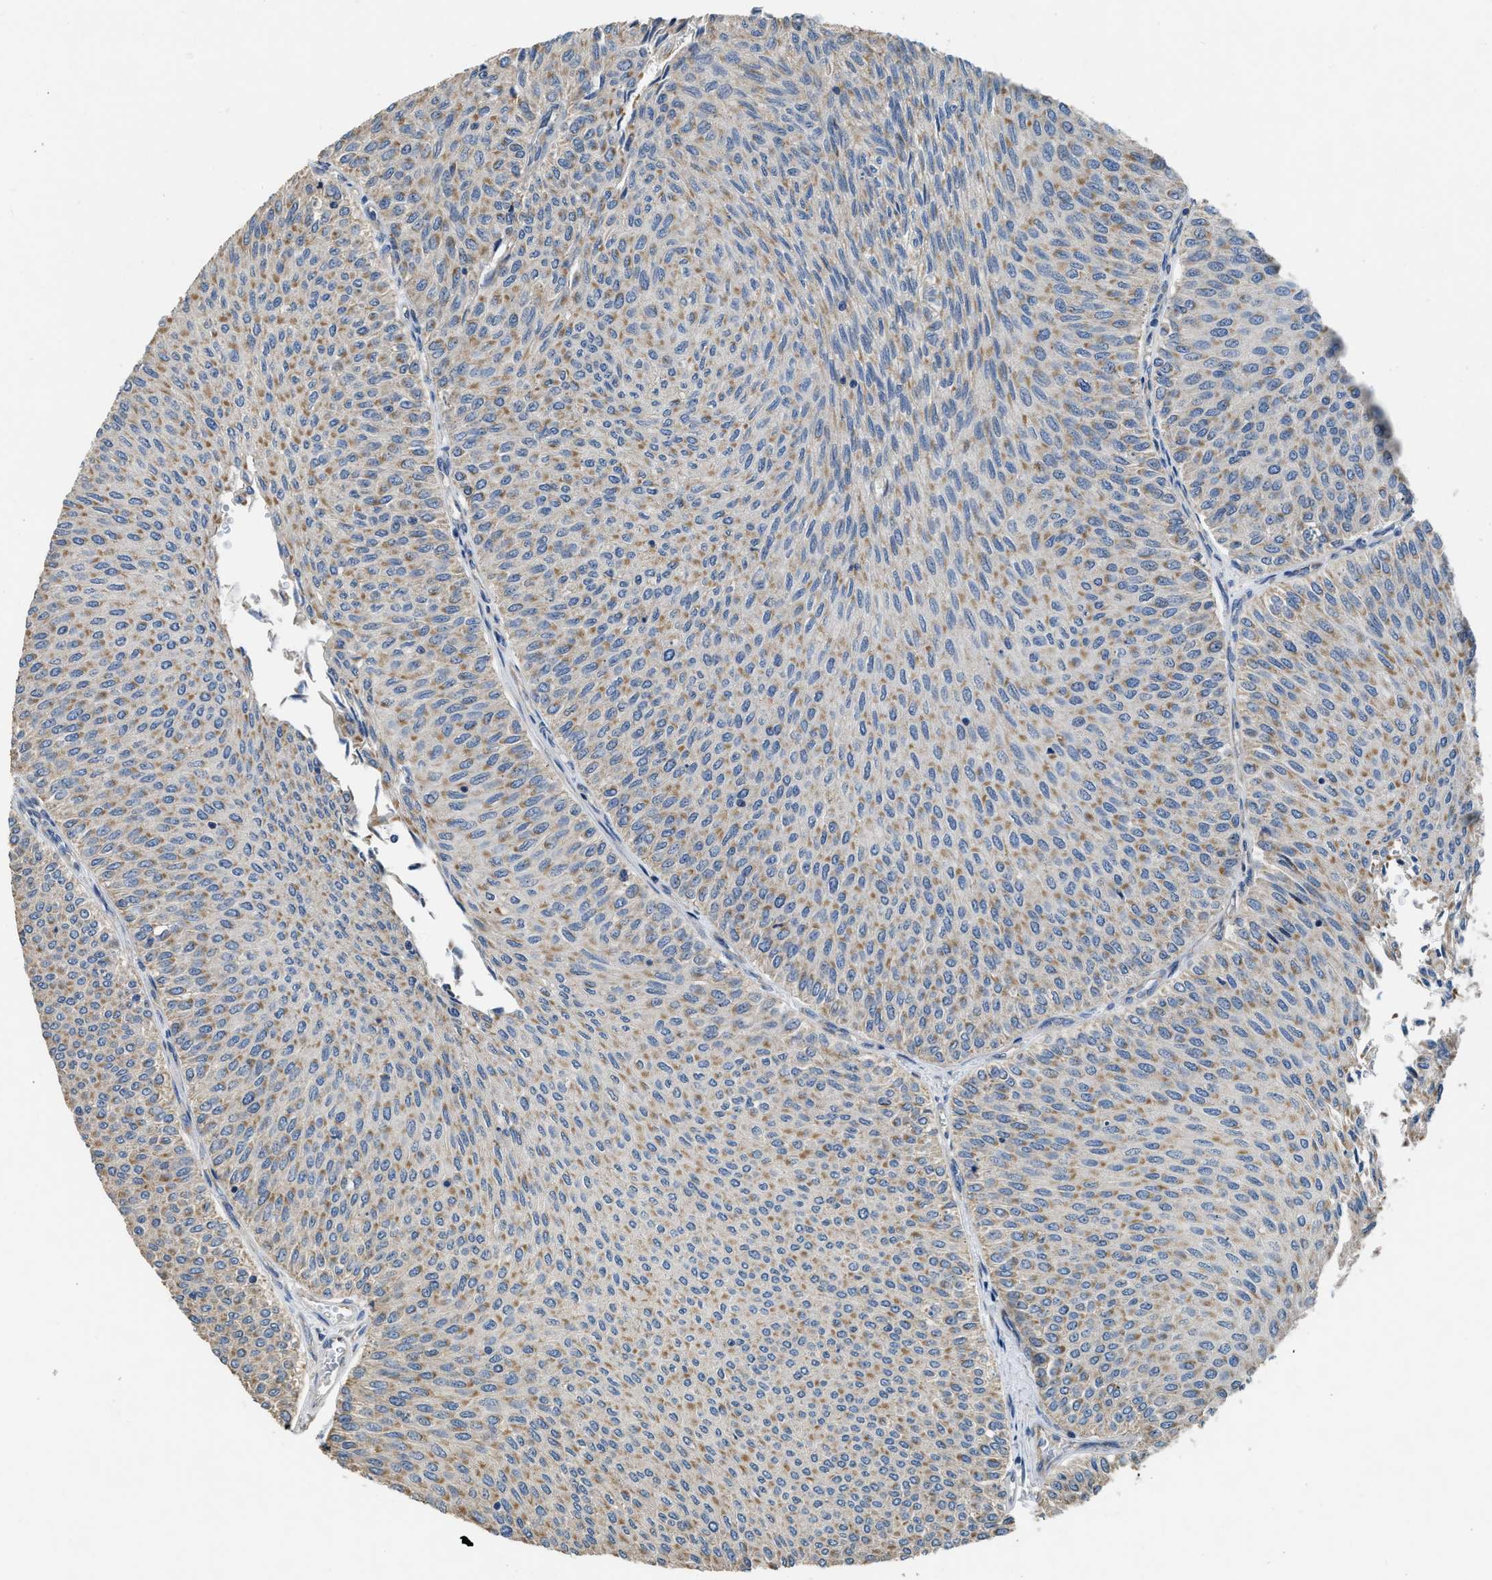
{"staining": {"intensity": "moderate", "quantity": ">75%", "location": "cytoplasmic/membranous"}, "tissue": "urothelial cancer", "cell_type": "Tumor cells", "image_type": "cancer", "snomed": [{"axis": "morphology", "description": "Urothelial carcinoma, Low grade"}, {"axis": "topography", "description": "Urinary bladder"}], "caption": "This is an image of immunohistochemistry staining of urothelial cancer, which shows moderate staining in the cytoplasmic/membranous of tumor cells.", "gene": "TMEM150A", "patient": {"sex": "male", "age": 78}}